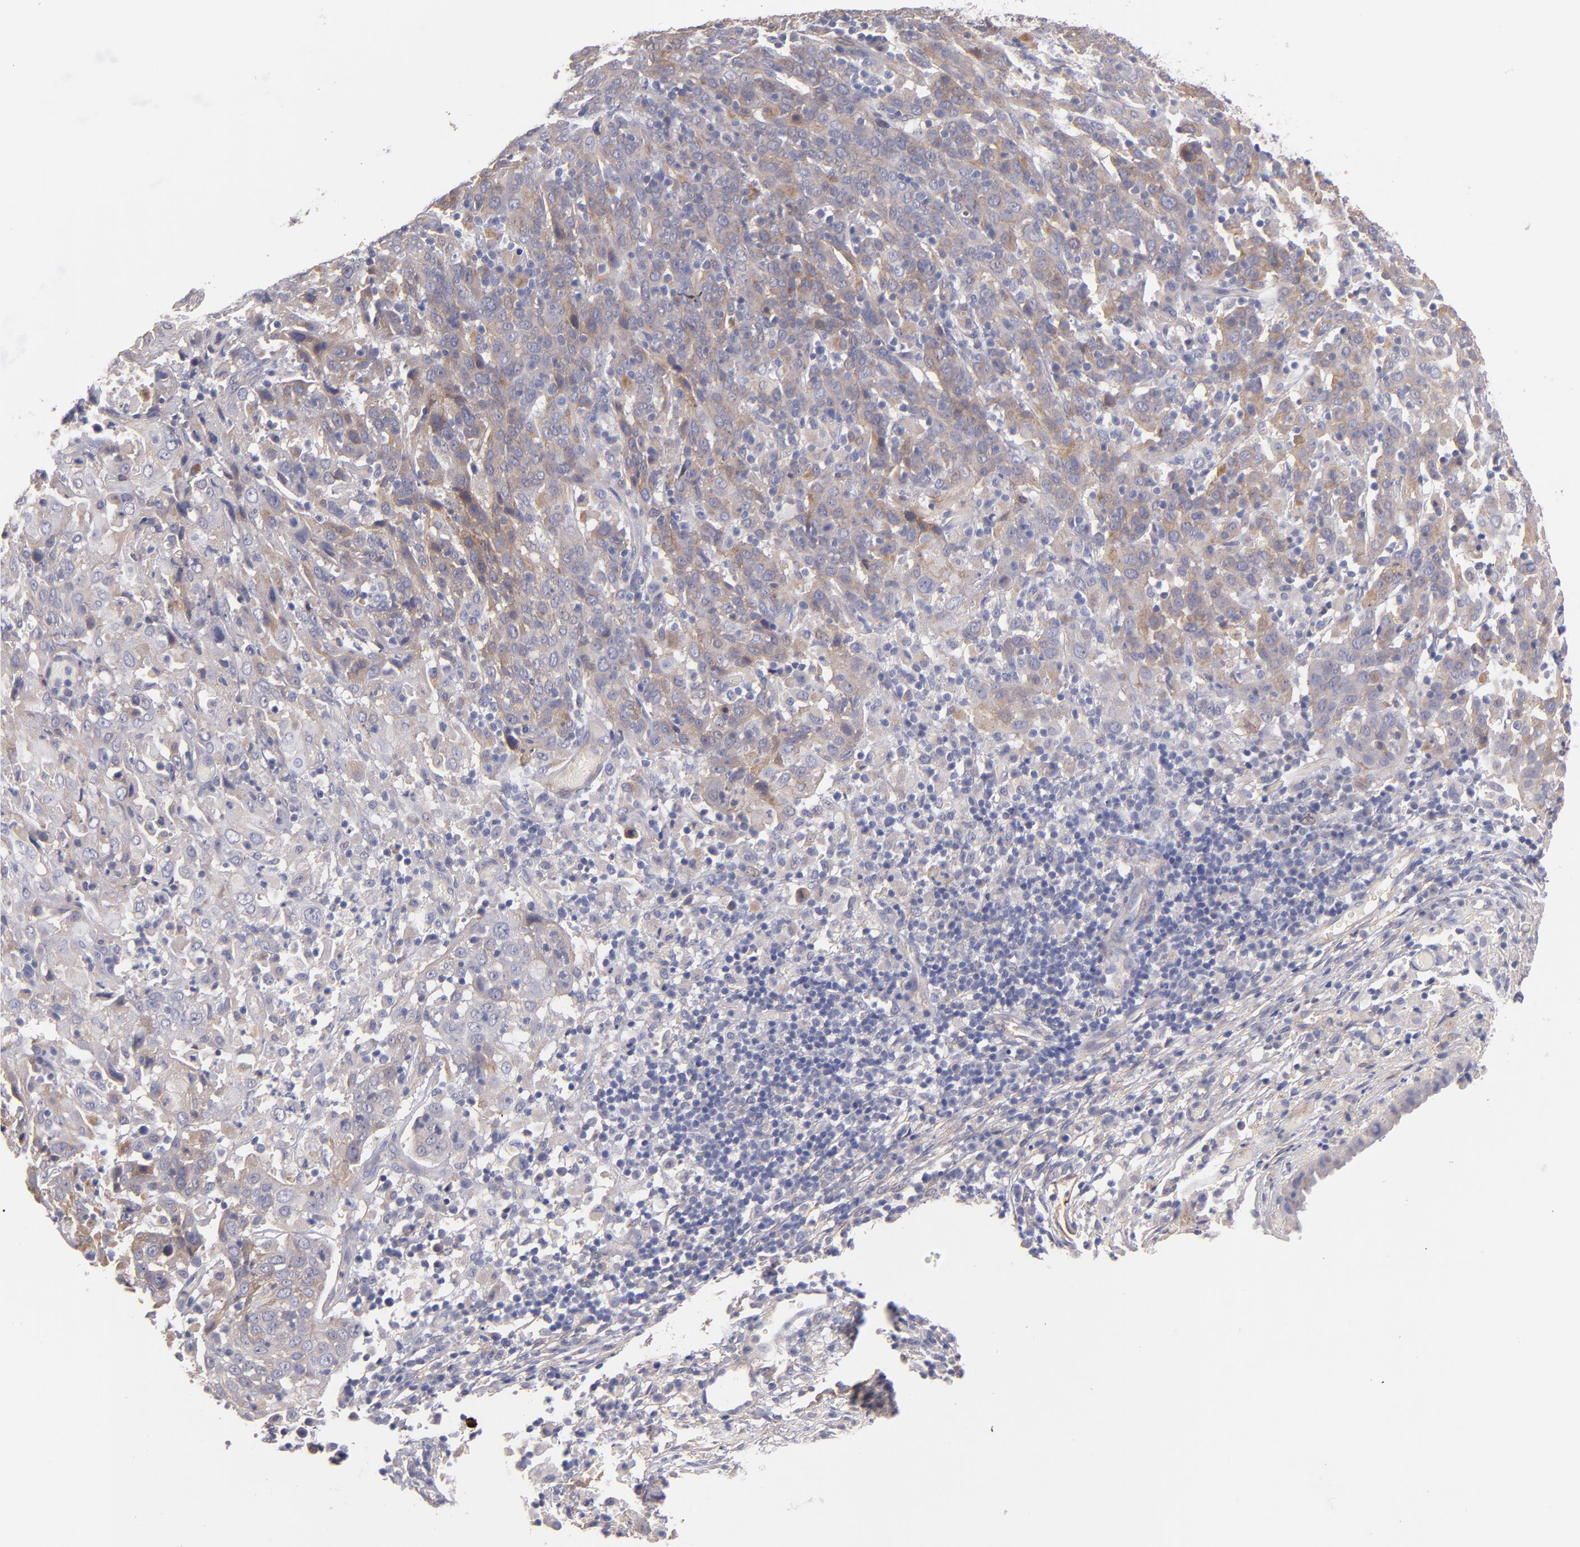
{"staining": {"intensity": "weak", "quantity": ">75%", "location": "cytoplasmic/membranous"}, "tissue": "cervical cancer", "cell_type": "Tumor cells", "image_type": "cancer", "snomed": [{"axis": "morphology", "description": "Normal tissue, NOS"}, {"axis": "morphology", "description": "Squamous cell carcinoma, NOS"}, {"axis": "topography", "description": "Cervix"}], "caption": "Brown immunohistochemical staining in cervical squamous cell carcinoma shows weak cytoplasmic/membranous expression in approximately >75% of tumor cells.", "gene": "PLSCR4", "patient": {"sex": "female", "age": 67}}